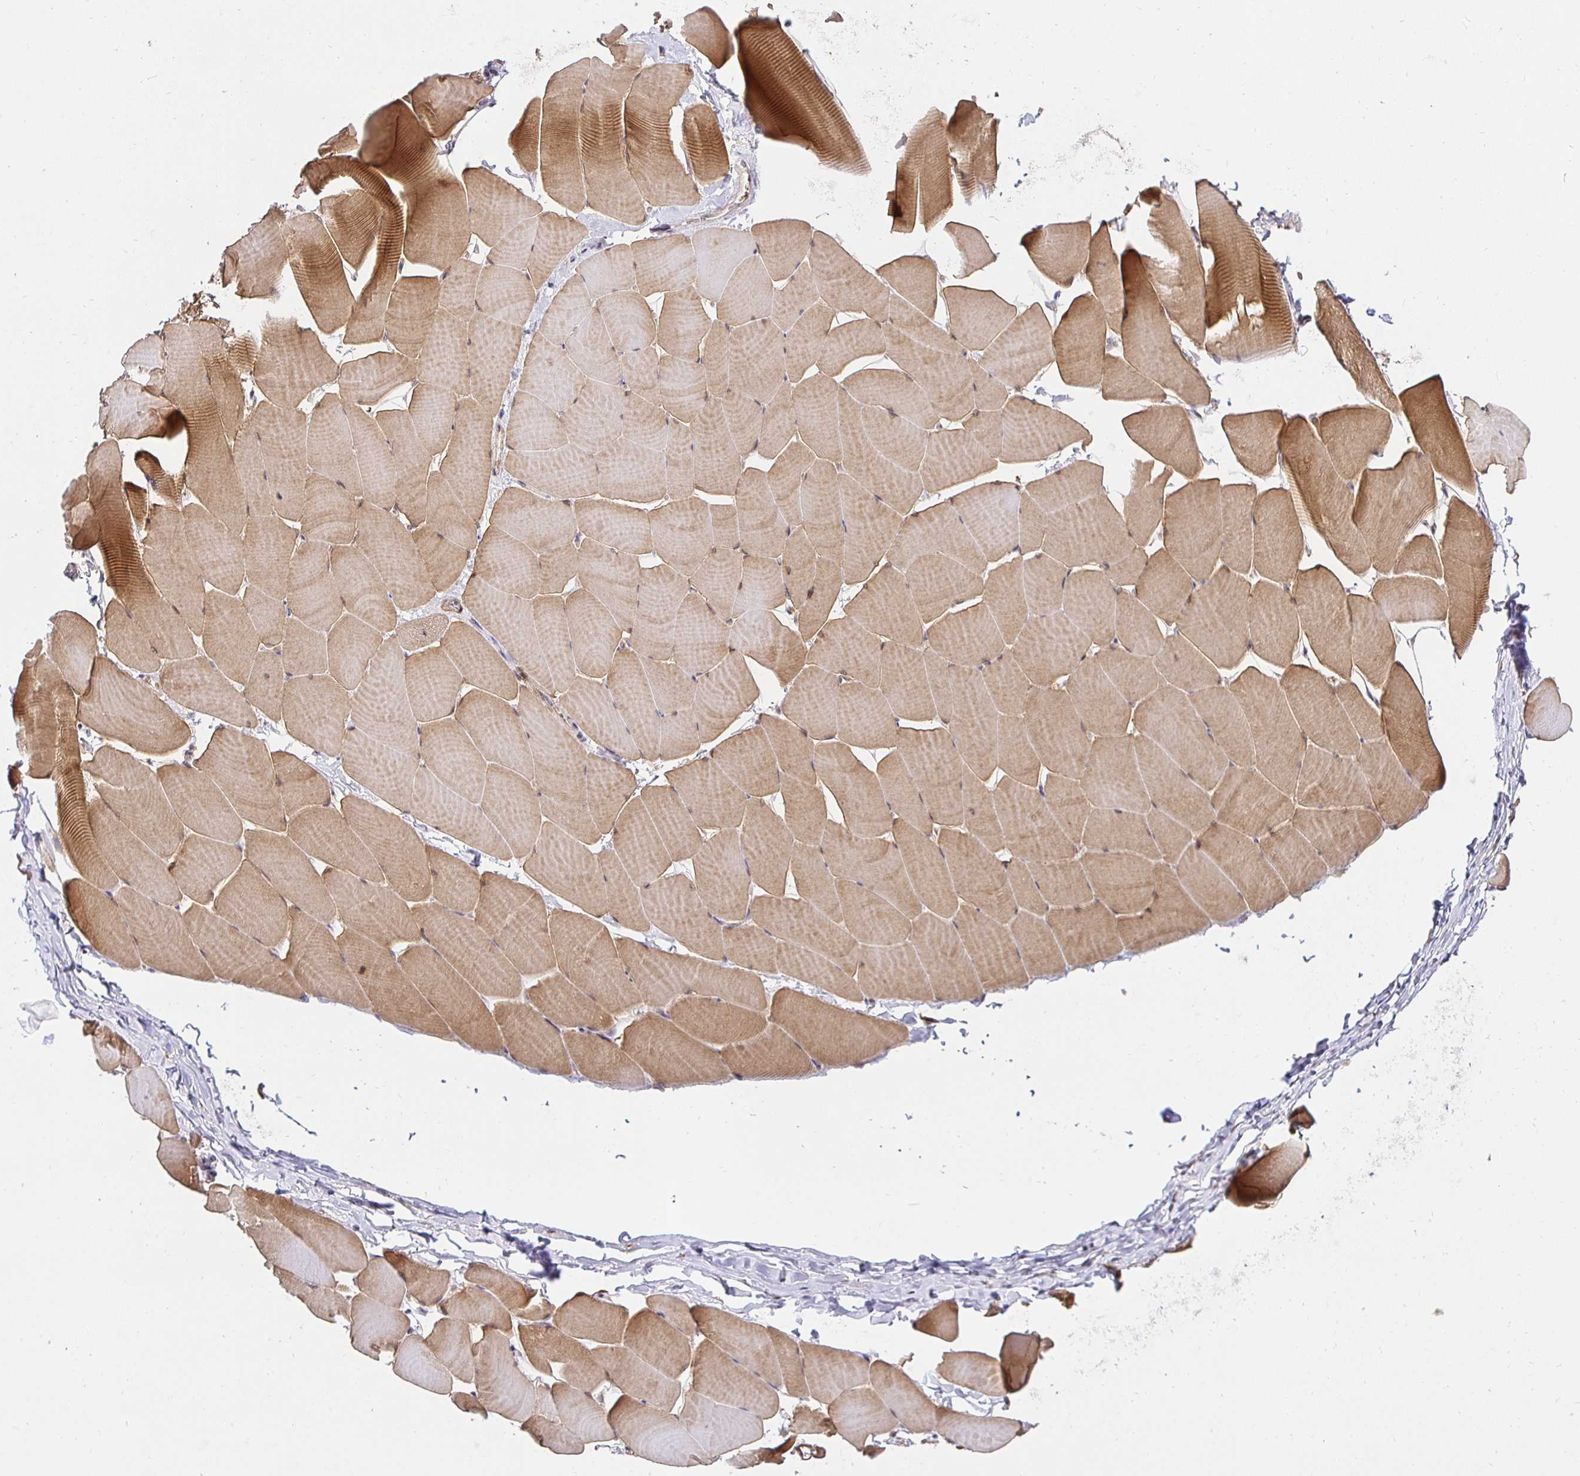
{"staining": {"intensity": "moderate", "quantity": ">75%", "location": "cytoplasmic/membranous,nuclear"}, "tissue": "skeletal muscle", "cell_type": "Myocytes", "image_type": "normal", "snomed": [{"axis": "morphology", "description": "Normal tissue, NOS"}, {"axis": "topography", "description": "Skeletal muscle"}], "caption": "A photomicrograph of human skeletal muscle stained for a protein shows moderate cytoplasmic/membranous,nuclear brown staining in myocytes.", "gene": "IRAK1", "patient": {"sex": "male", "age": 25}}